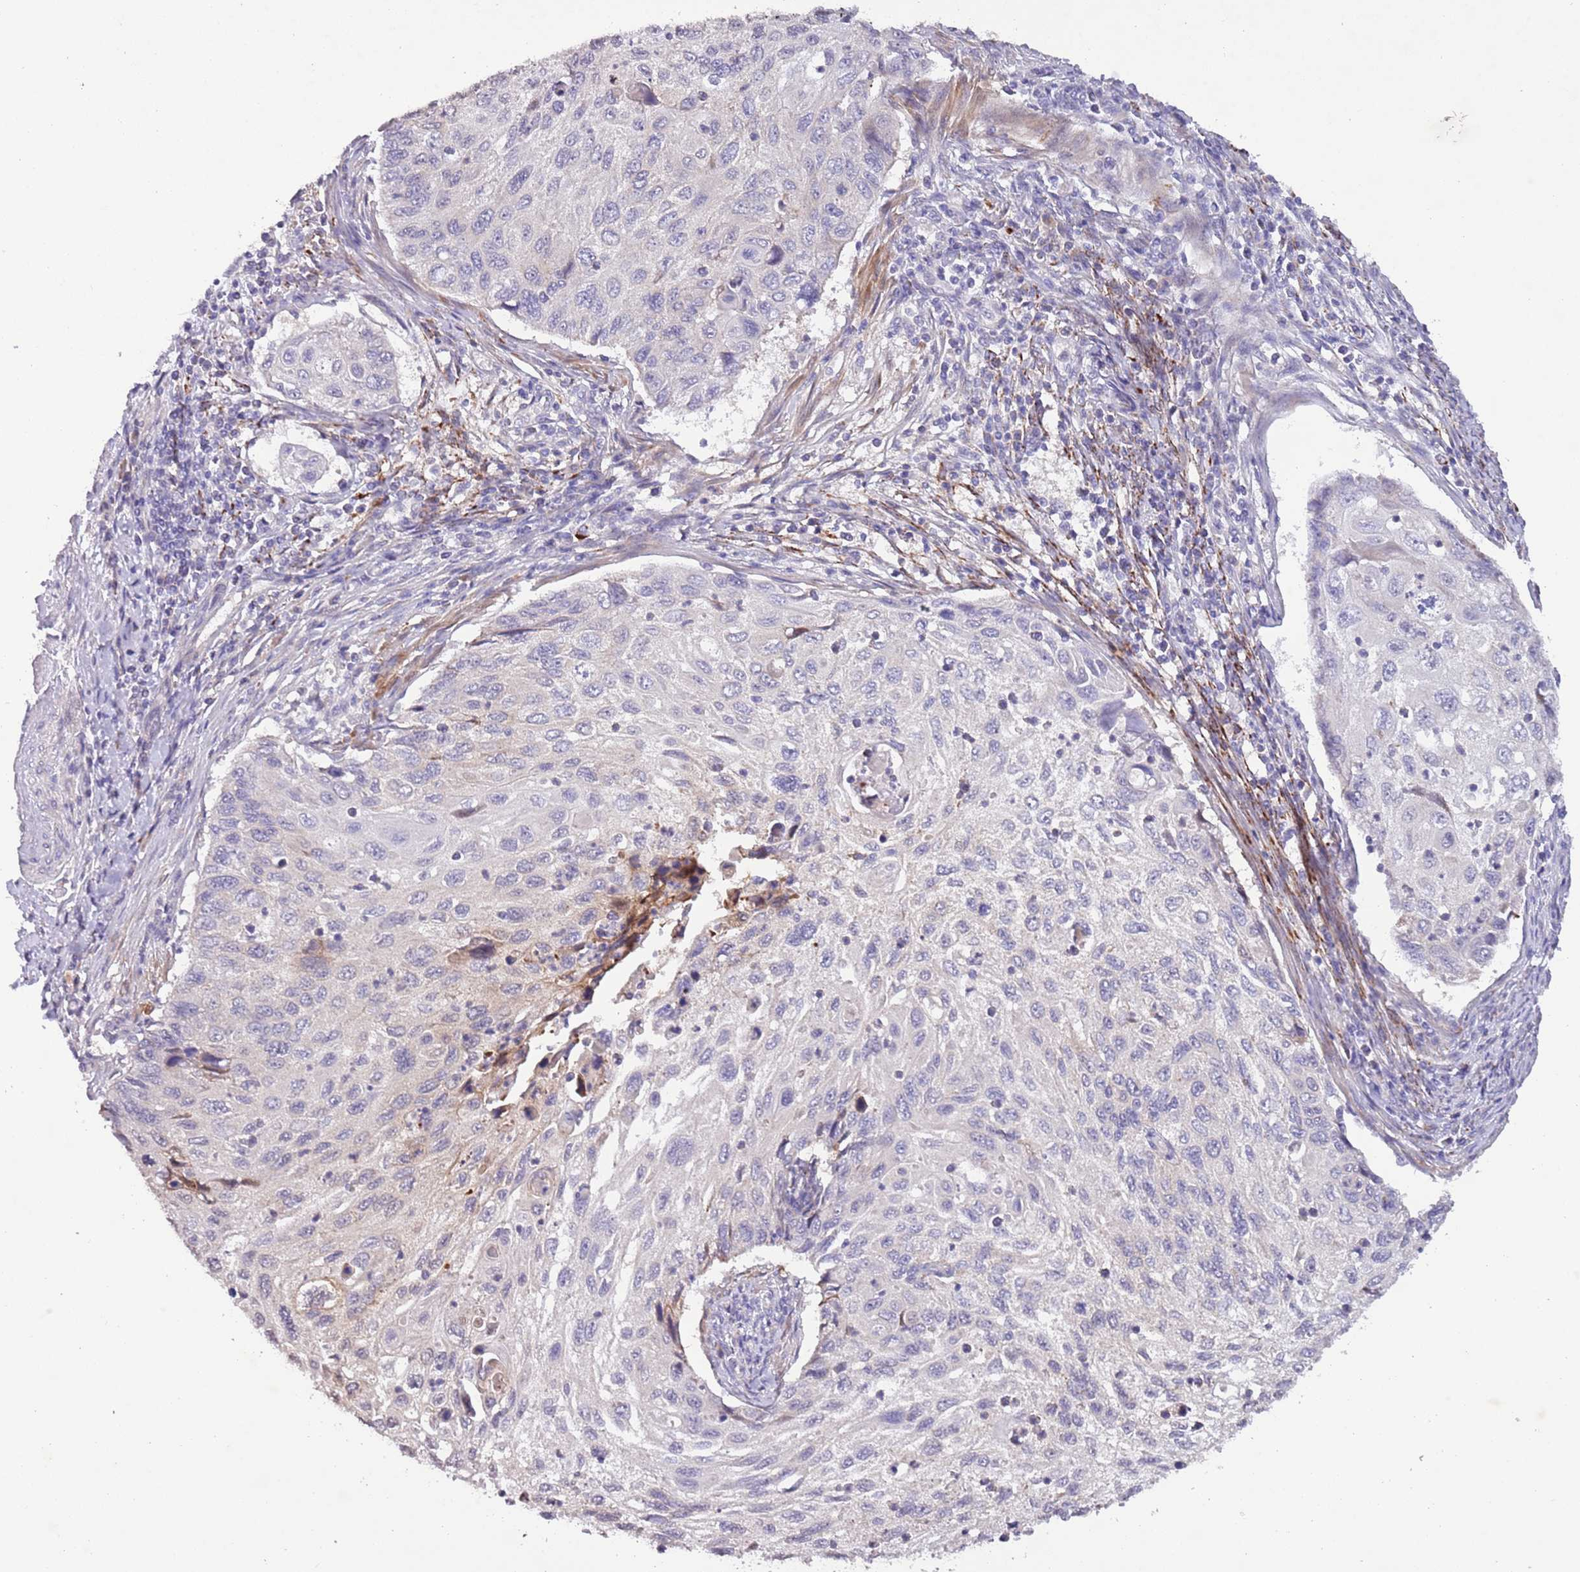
{"staining": {"intensity": "negative", "quantity": "none", "location": "none"}, "tissue": "cervical cancer", "cell_type": "Tumor cells", "image_type": "cancer", "snomed": [{"axis": "morphology", "description": "Squamous cell carcinoma, NOS"}, {"axis": "topography", "description": "Cervix"}], "caption": "Immunohistochemistry (IHC) of human squamous cell carcinoma (cervical) demonstrates no positivity in tumor cells. Brightfield microscopy of immunohistochemistry (IHC) stained with DAB (brown) and hematoxylin (blue), captured at high magnification.", "gene": "ZNF658", "patient": {"sex": "female", "age": 70}}